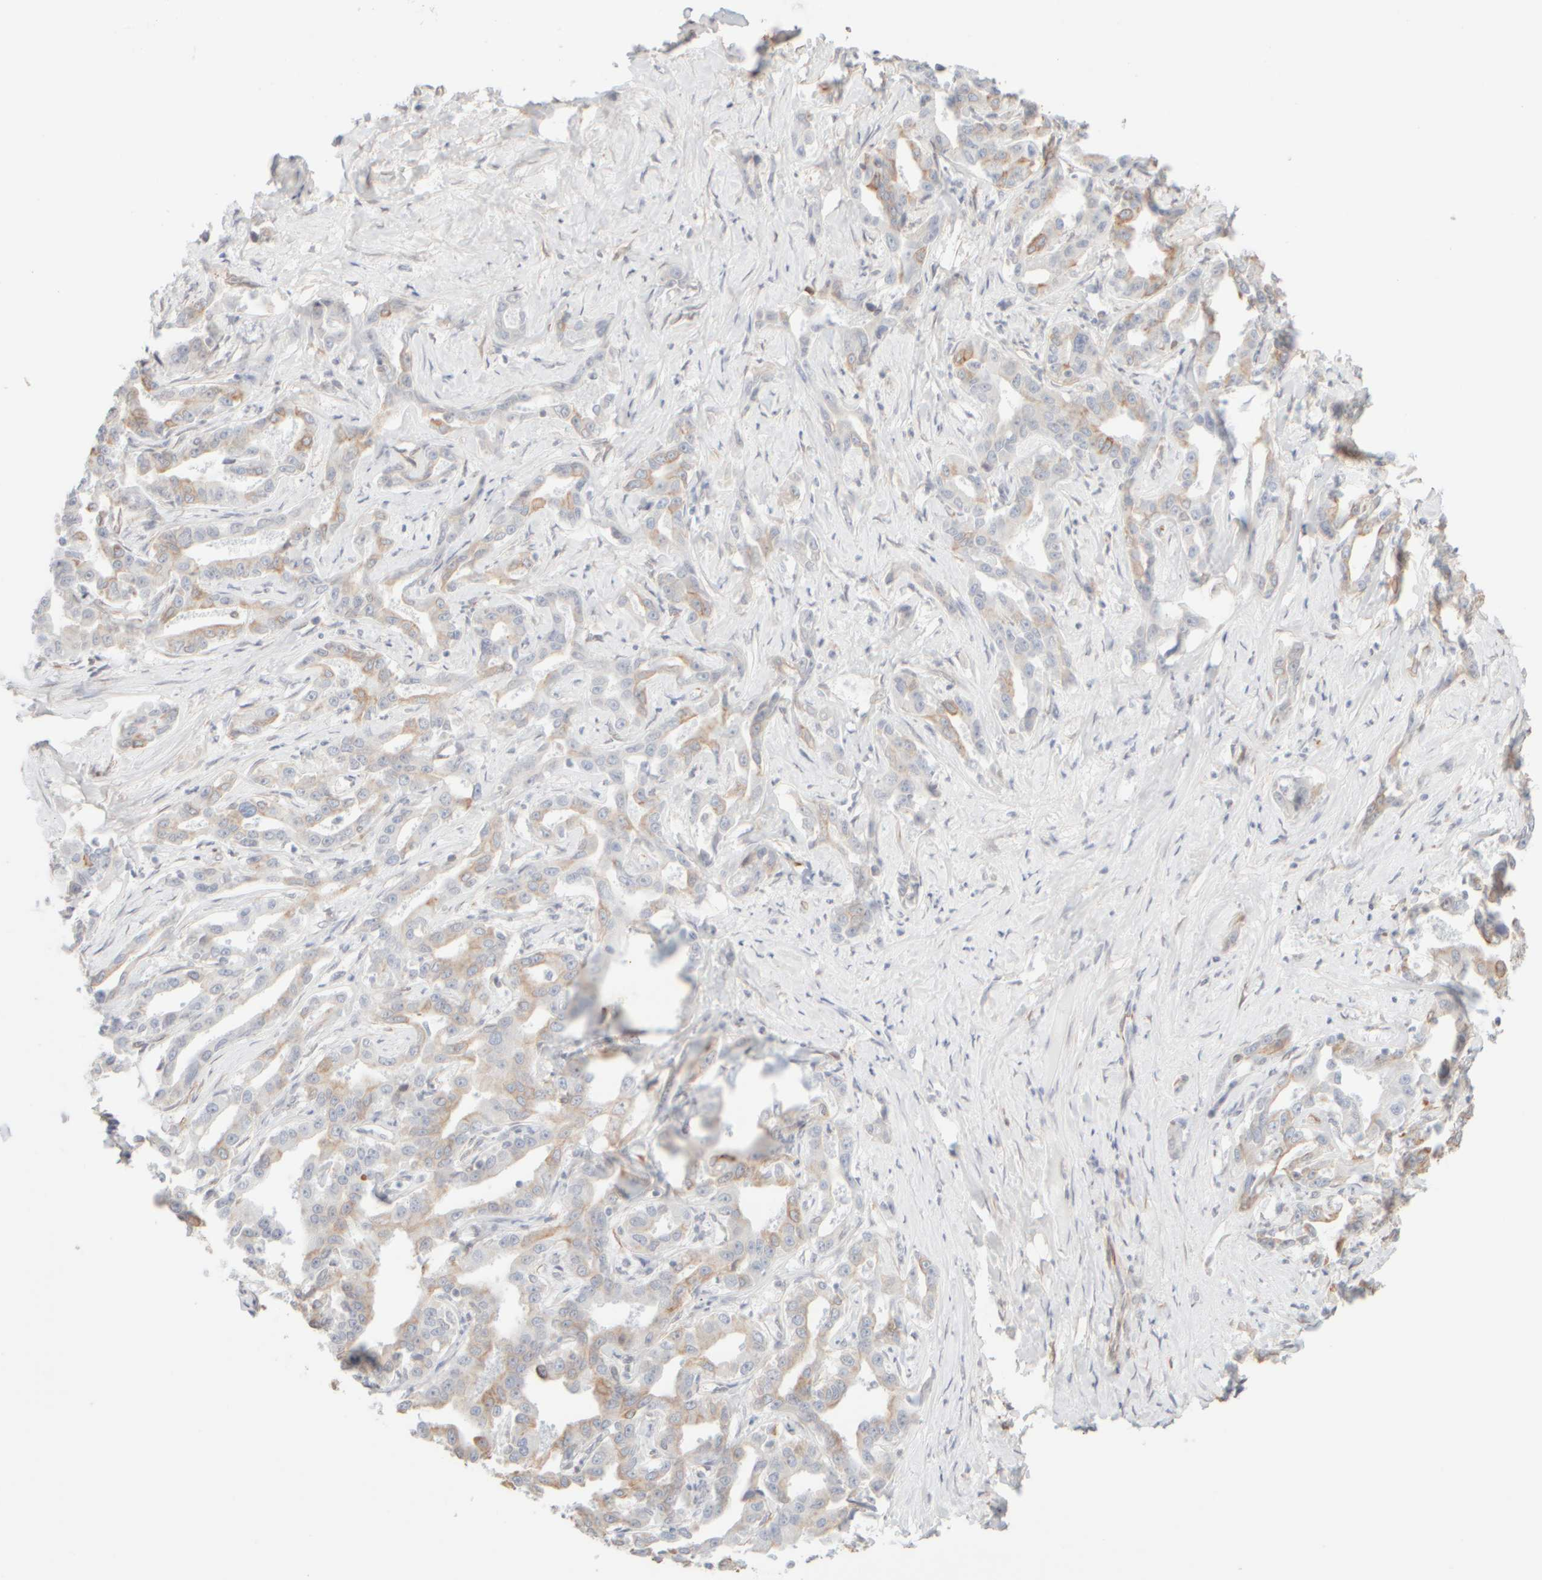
{"staining": {"intensity": "moderate", "quantity": "<25%", "location": "cytoplasmic/membranous"}, "tissue": "liver cancer", "cell_type": "Tumor cells", "image_type": "cancer", "snomed": [{"axis": "morphology", "description": "Cholangiocarcinoma"}, {"axis": "topography", "description": "Liver"}], "caption": "Liver cholangiocarcinoma was stained to show a protein in brown. There is low levels of moderate cytoplasmic/membranous expression in about <25% of tumor cells.", "gene": "KRT15", "patient": {"sex": "male", "age": 59}}